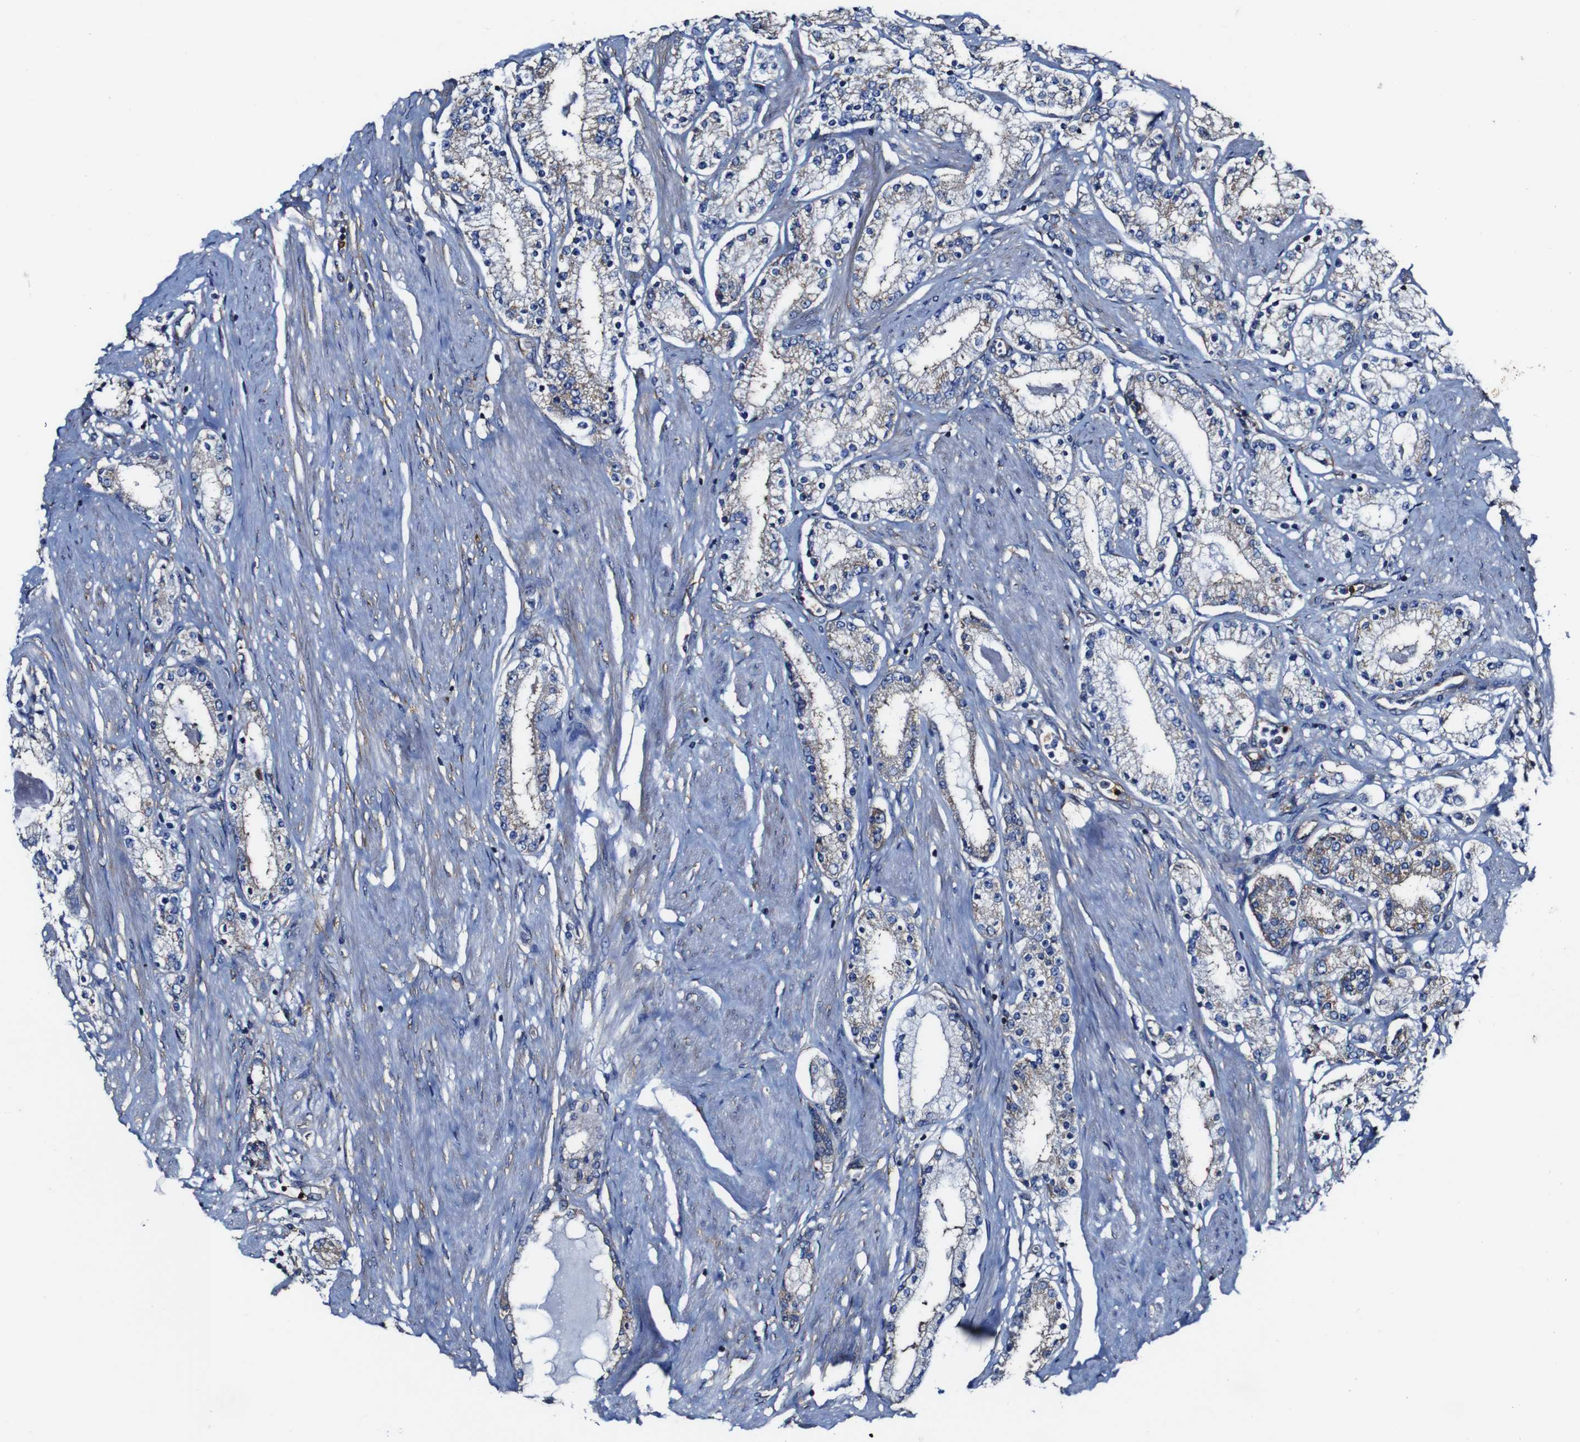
{"staining": {"intensity": "moderate", "quantity": "25%-75%", "location": "cytoplasmic/membranous"}, "tissue": "prostate cancer", "cell_type": "Tumor cells", "image_type": "cancer", "snomed": [{"axis": "morphology", "description": "Adenocarcinoma, Low grade"}, {"axis": "topography", "description": "Prostate"}], "caption": "About 25%-75% of tumor cells in low-grade adenocarcinoma (prostate) show moderate cytoplasmic/membranous protein staining as visualized by brown immunohistochemical staining.", "gene": "CSF1R", "patient": {"sex": "male", "age": 63}}